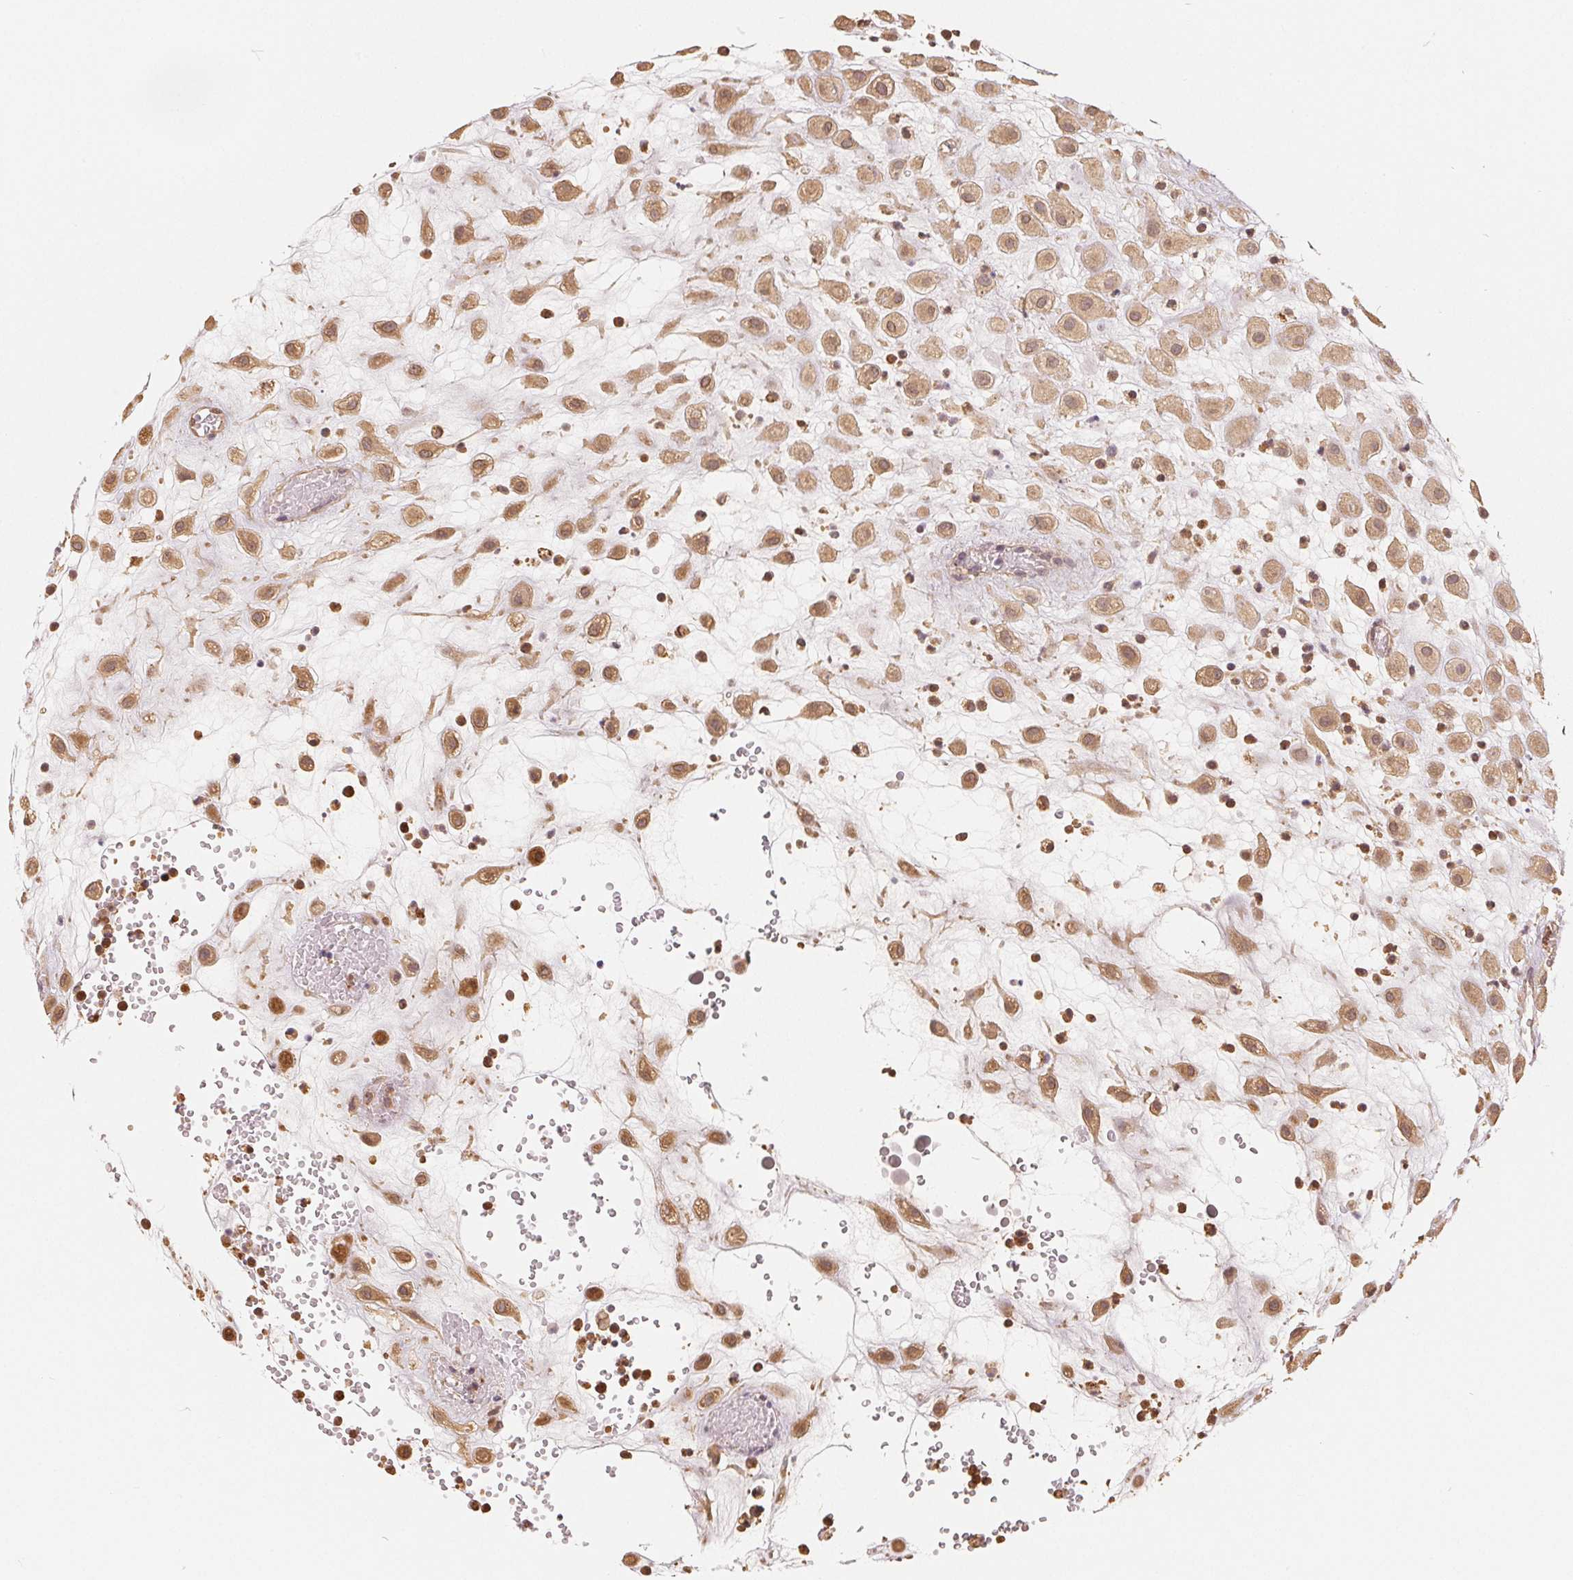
{"staining": {"intensity": "moderate", "quantity": ">75%", "location": "cytoplasmic/membranous,nuclear"}, "tissue": "placenta", "cell_type": "Decidual cells", "image_type": "normal", "snomed": [{"axis": "morphology", "description": "Normal tissue, NOS"}, {"axis": "topography", "description": "Placenta"}], "caption": "A photomicrograph showing moderate cytoplasmic/membranous,nuclear staining in approximately >75% of decidual cells in normal placenta, as visualized by brown immunohistochemical staining.", "gene": "GUSB", "patient": {"sex": "female", "age": 24}}